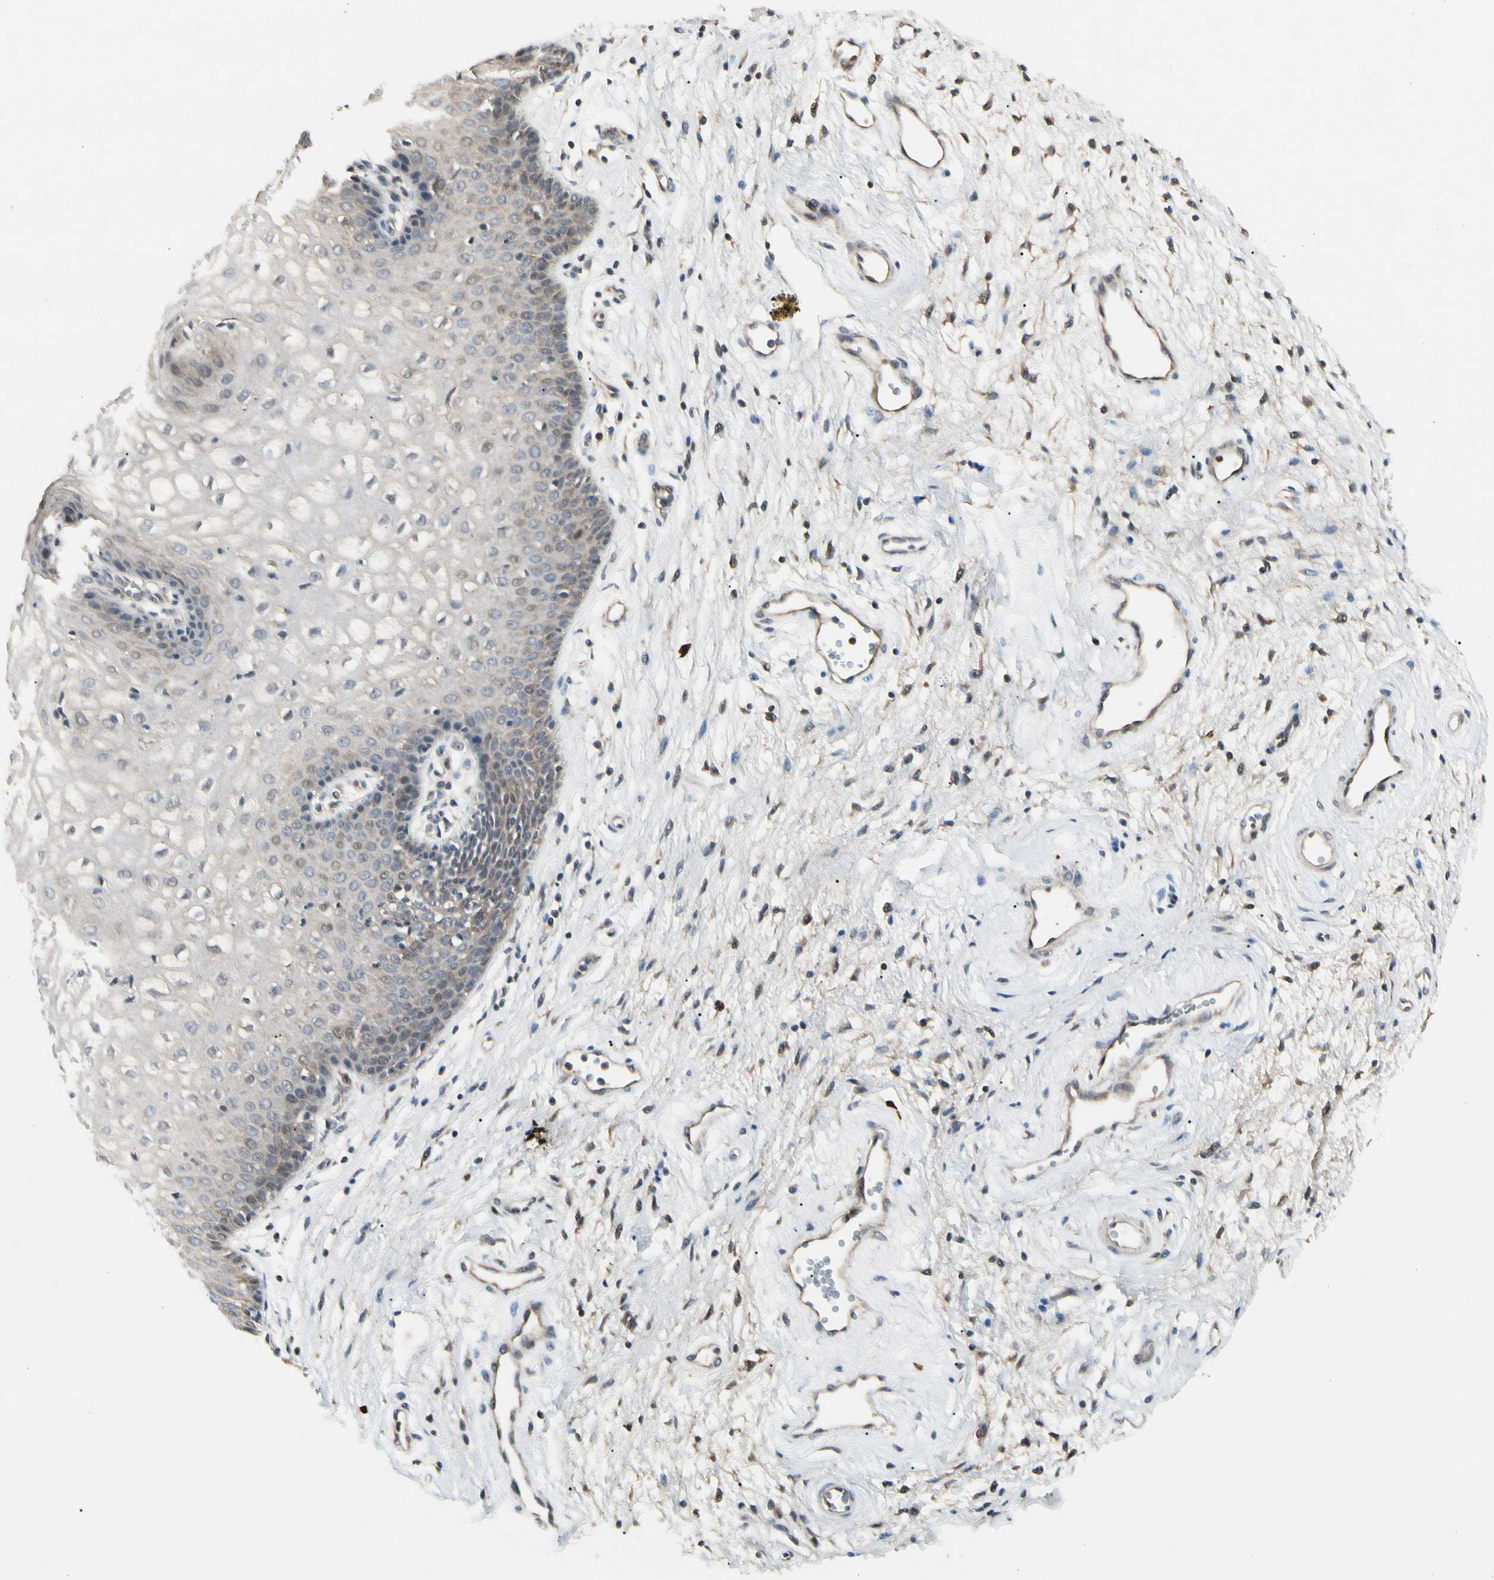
{"staining": {"intensity": "weak", "quantity": "25%-75%", "location": "cytoplasmic/membranous"}, "tissue": "vagina", "cell_type": "Squamous epithelial cells", "image_type": "normal", "snomed": [{"axis": "morphology", "description": "Normal tissue, NOS"}, {"axis": "topography", "description": "Vagina"}], "caption": "Squamous epithelial cells demonstrate weak cytoplasmic/membranous positivity in about 25%-75% of cells in unremarkable vagina. (DAB (3,3'-diaminobenzidine) = brown stain, brightfield microscopy at high magnification).", "gene": "ATG4C", "patient": {"sex": "female", "age": 34}}